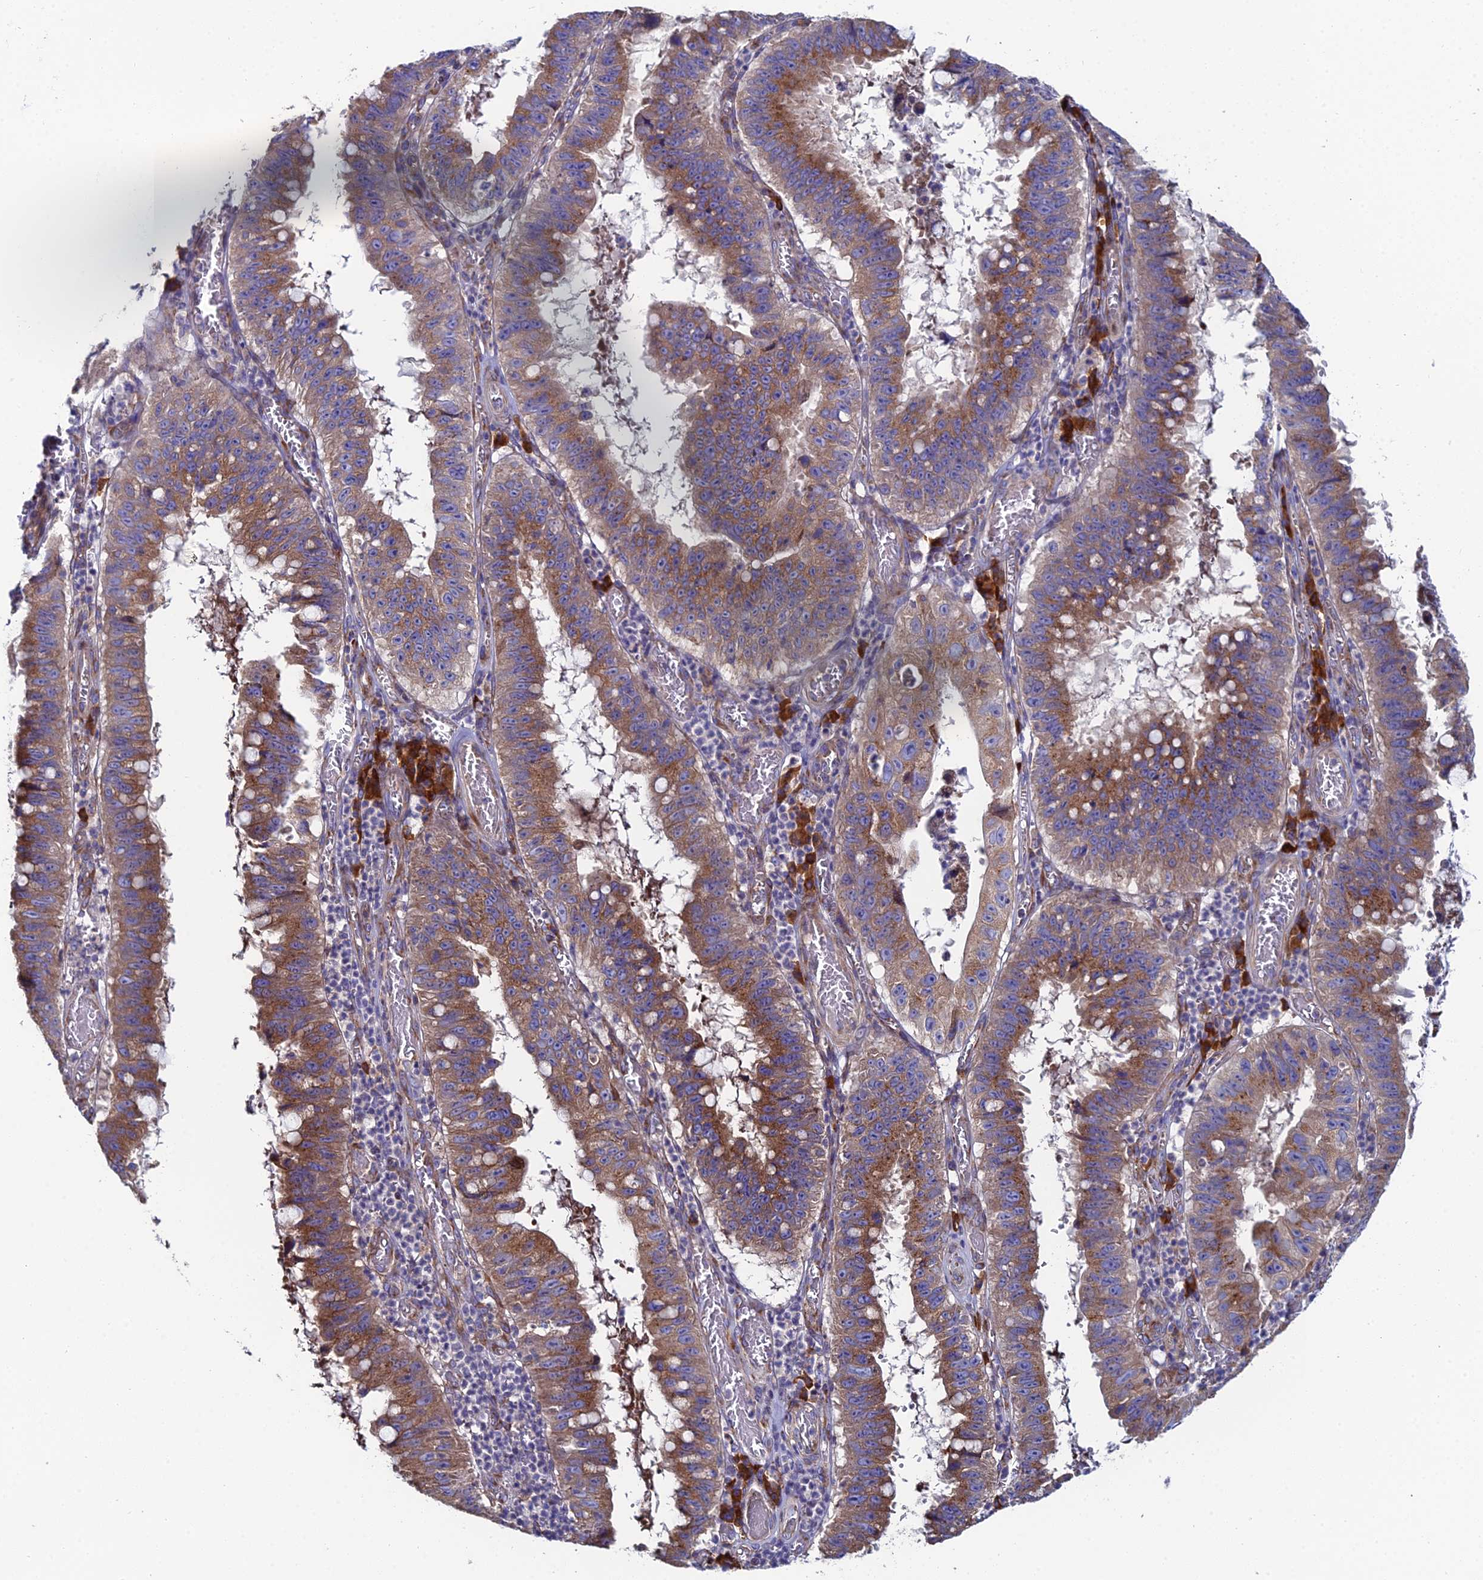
{"staining": {"intensity": "moderate", "quantity": ">75%", "location": "cytoplasmic/membranous"}, "tissue": "stomach cancer", "cell_type": "Tumor cells", "image_type": "cancer", "snomed": [{"axis": "morphology", "description": "Adenocarcinoma, NOS"}, {"axis": "topography", "description": "Stomach"}], "caption": "Immunohistochemical staining of stomach adenocarcinoma displays medium levels of moderate cytoplasmic/membranous protein expression in approximately >75% of tumor cells.", "gene": "CLCN3", "patient": {"sex": "male", "age": 59}}